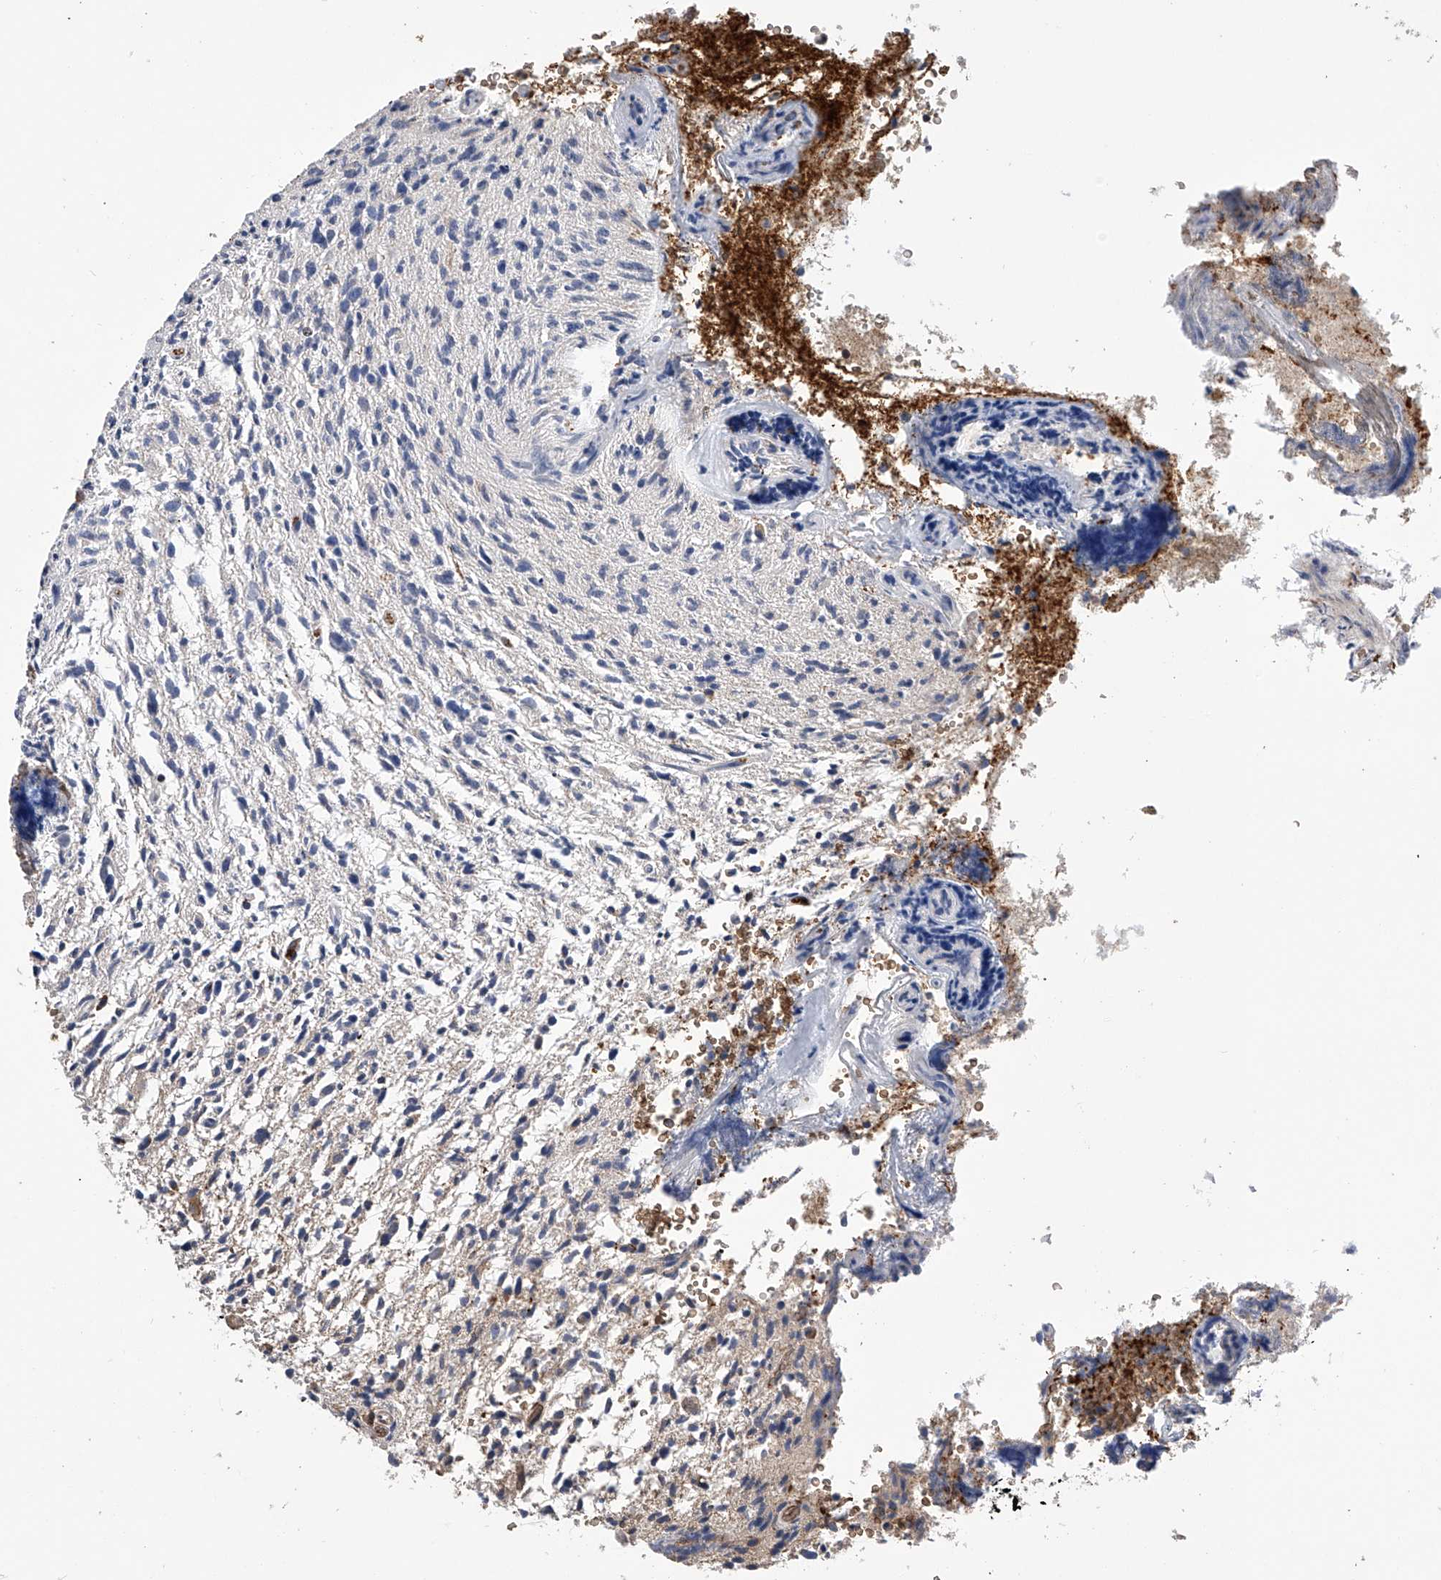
{"staining": {"intensity": "negative", "quantity": "none", "location": "none"}, "tissue": "glioma", "cell_type": "Tumor cells", "image_type": "cancer", "snomed": [{"axis": "morphology", "description": "Glioma, malignant, High grade"}, {"axis": "topography", "description": "Brain"}], "caption": "The immunohistochemistry (IHC) micrograph has no significant staining in tumor cells of malignant glioma (high-grade) tissue.", "gene": "SPOCK1", "patient": {"sex": "female", "age": 57}}